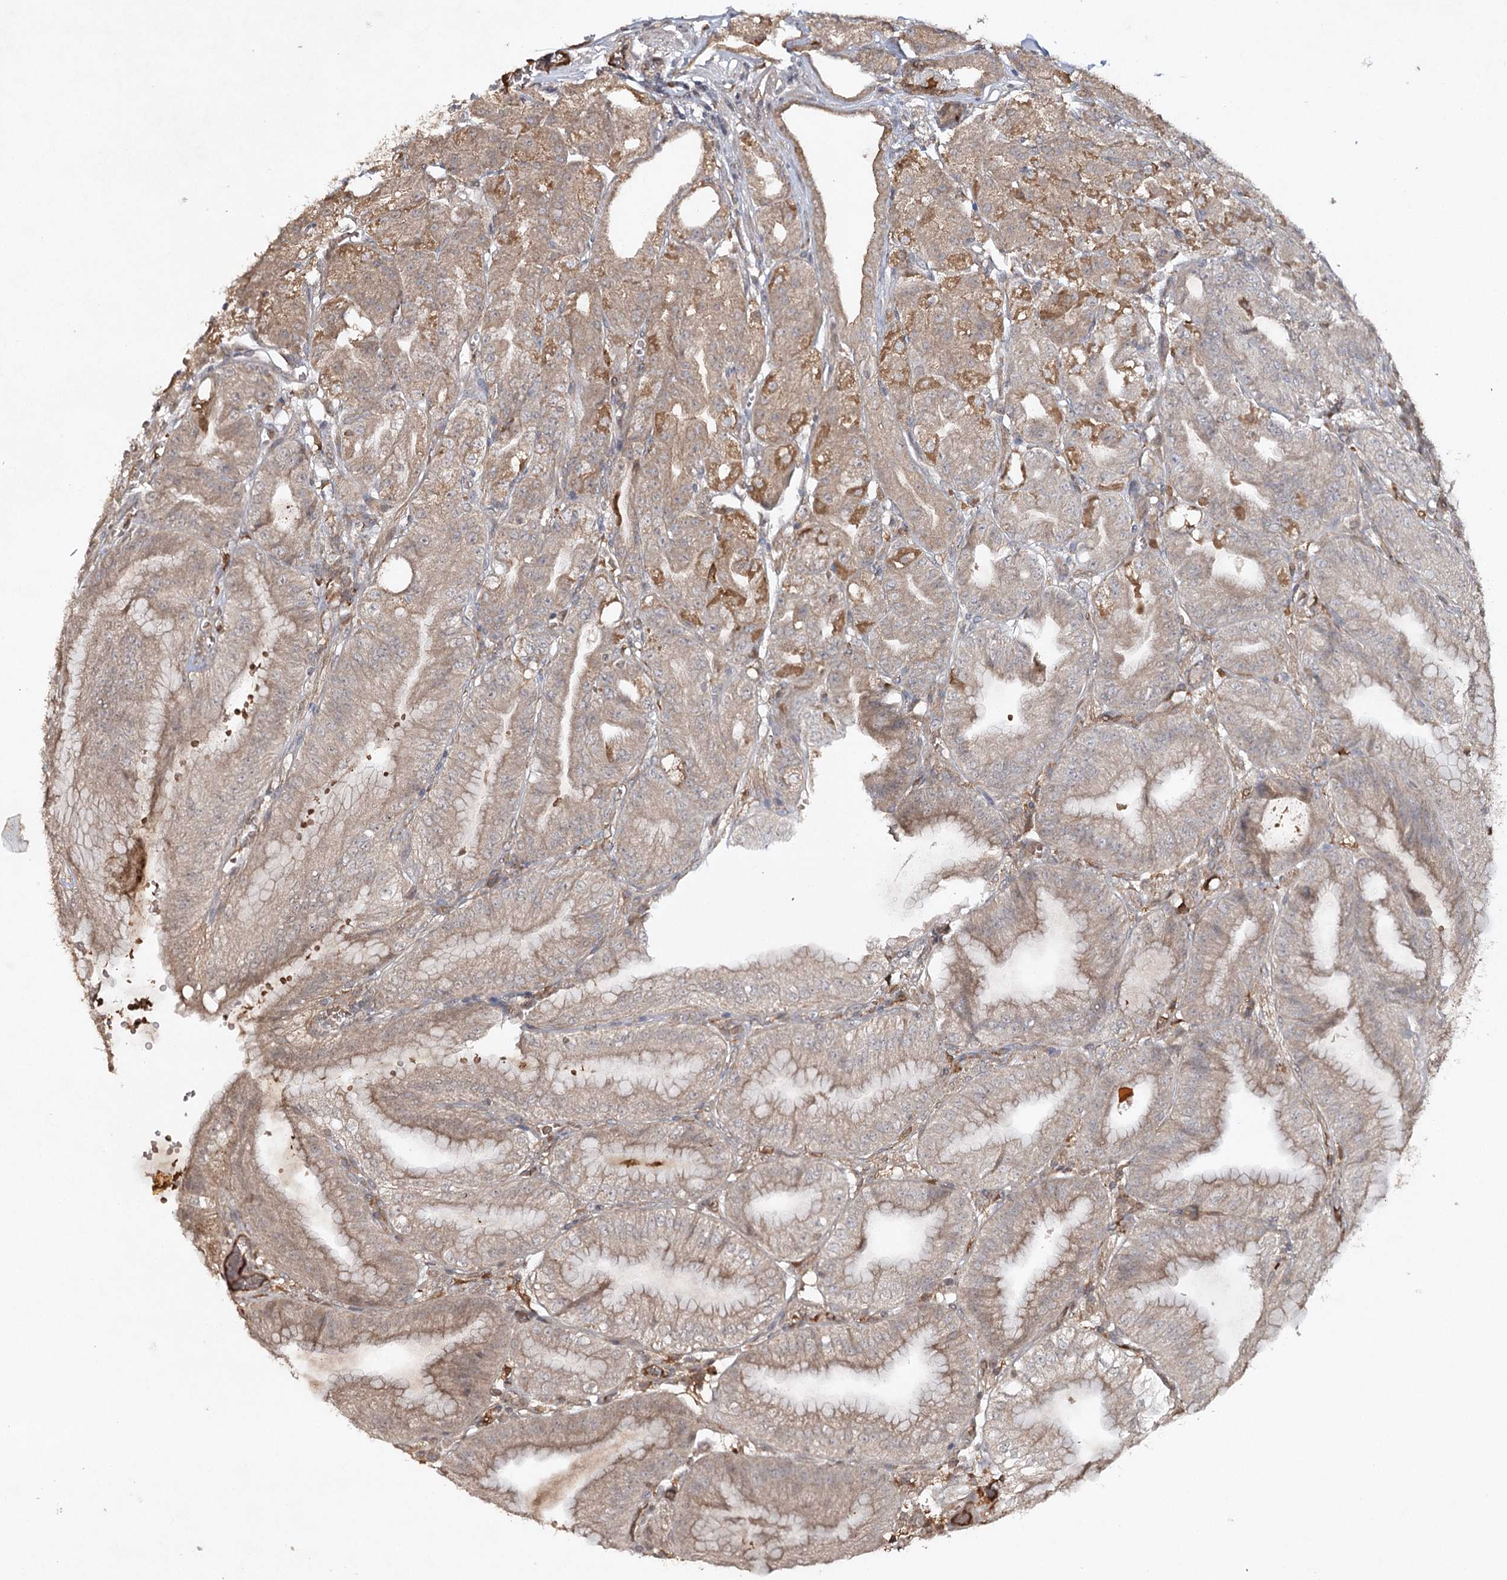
{"staining": {"intensity": "moderate", "quantity": ">75%", "location": "cytoplasmic/membranous"}, "tissue": "stomach", "cell_type": "Glandular cells", "image_type": "normal", "snomed": [{"axis": "morphology", "description": "Normal tissue, NOS"}, {"axis": "topography", "description": "Stomach, upper"}, {"axis": "topography", "description": "Stomach, lower"}], "caption": "The photomicrograph exhibits immunohistochemical staining of benign stomach. There is moderate cytoplasmic/membranous expression is identified in approximately >75% of glandular cells.", "gene": "CYP2B6", "patient": {"sex": "male", "age": 71}}